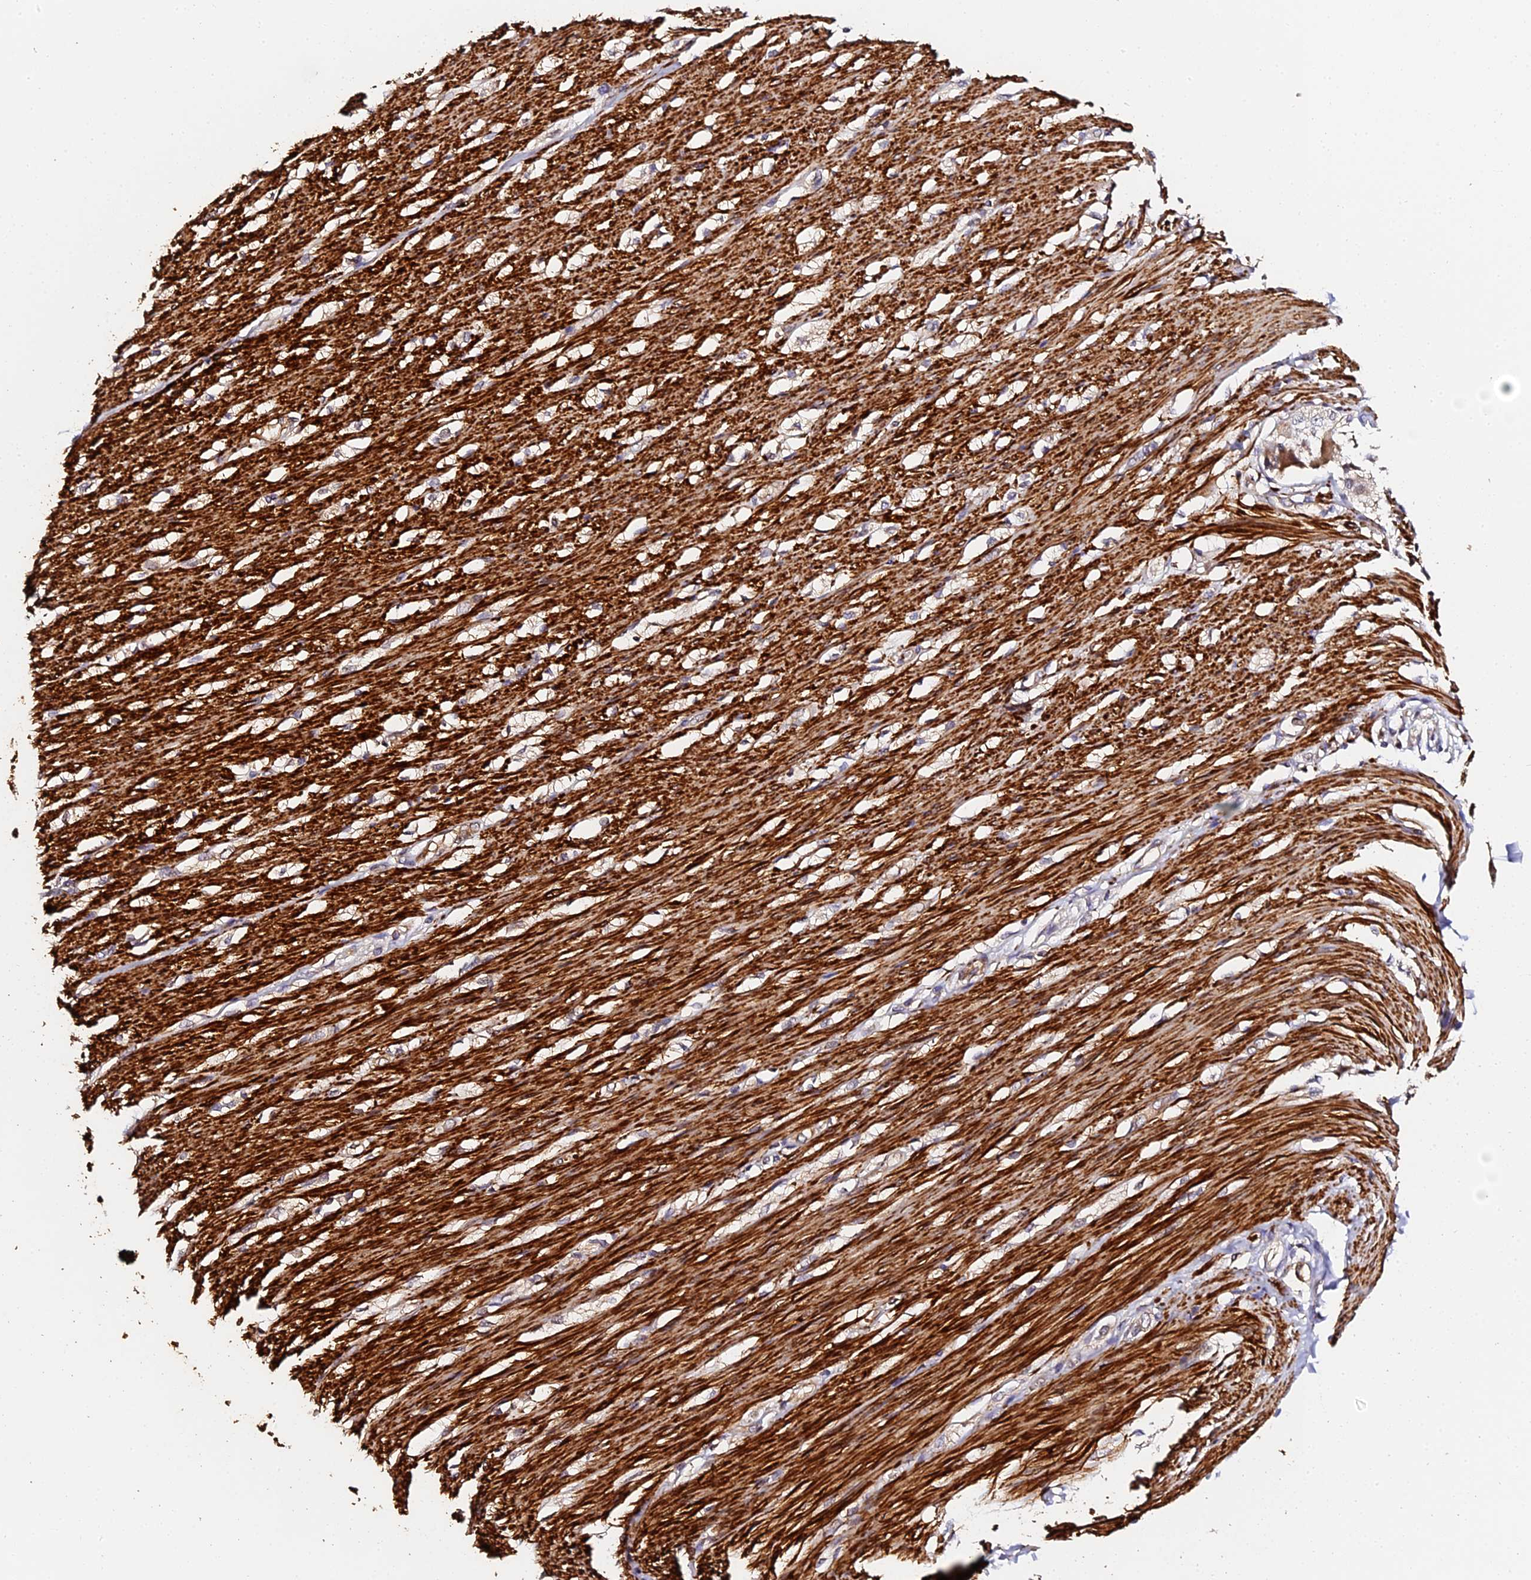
{"staining": {"intensity": "strong", "quantity": ">75%", "location": "cytoplasmic/membranous"}, "tissue": "smooth muscle", "cell_type": "Smooth muscle cells", "image_type": "normal", "snomed": [{"axis": "morphology", "description": "Normal tissue, NOS"}, {"axis": "morphology", "description": "Adenocarcinoma, NOS"}, {"axis": "topography", "description": "Colon"}, {"axis": "topography", "description": "Peripheral nerve tissue"}], "caption": "Immunohistochemical staining of normal smooth muscle shows strong cytoplasmic/membranous protein positivity in approximately >75% of smooth muscle cells. The staining was performed using DAB, with brown indicating positive protein expression. Nuclei are stained blue with hematoxylin.", "gene": "TDO2", "patient": {"sex": "male", "age": 14}}